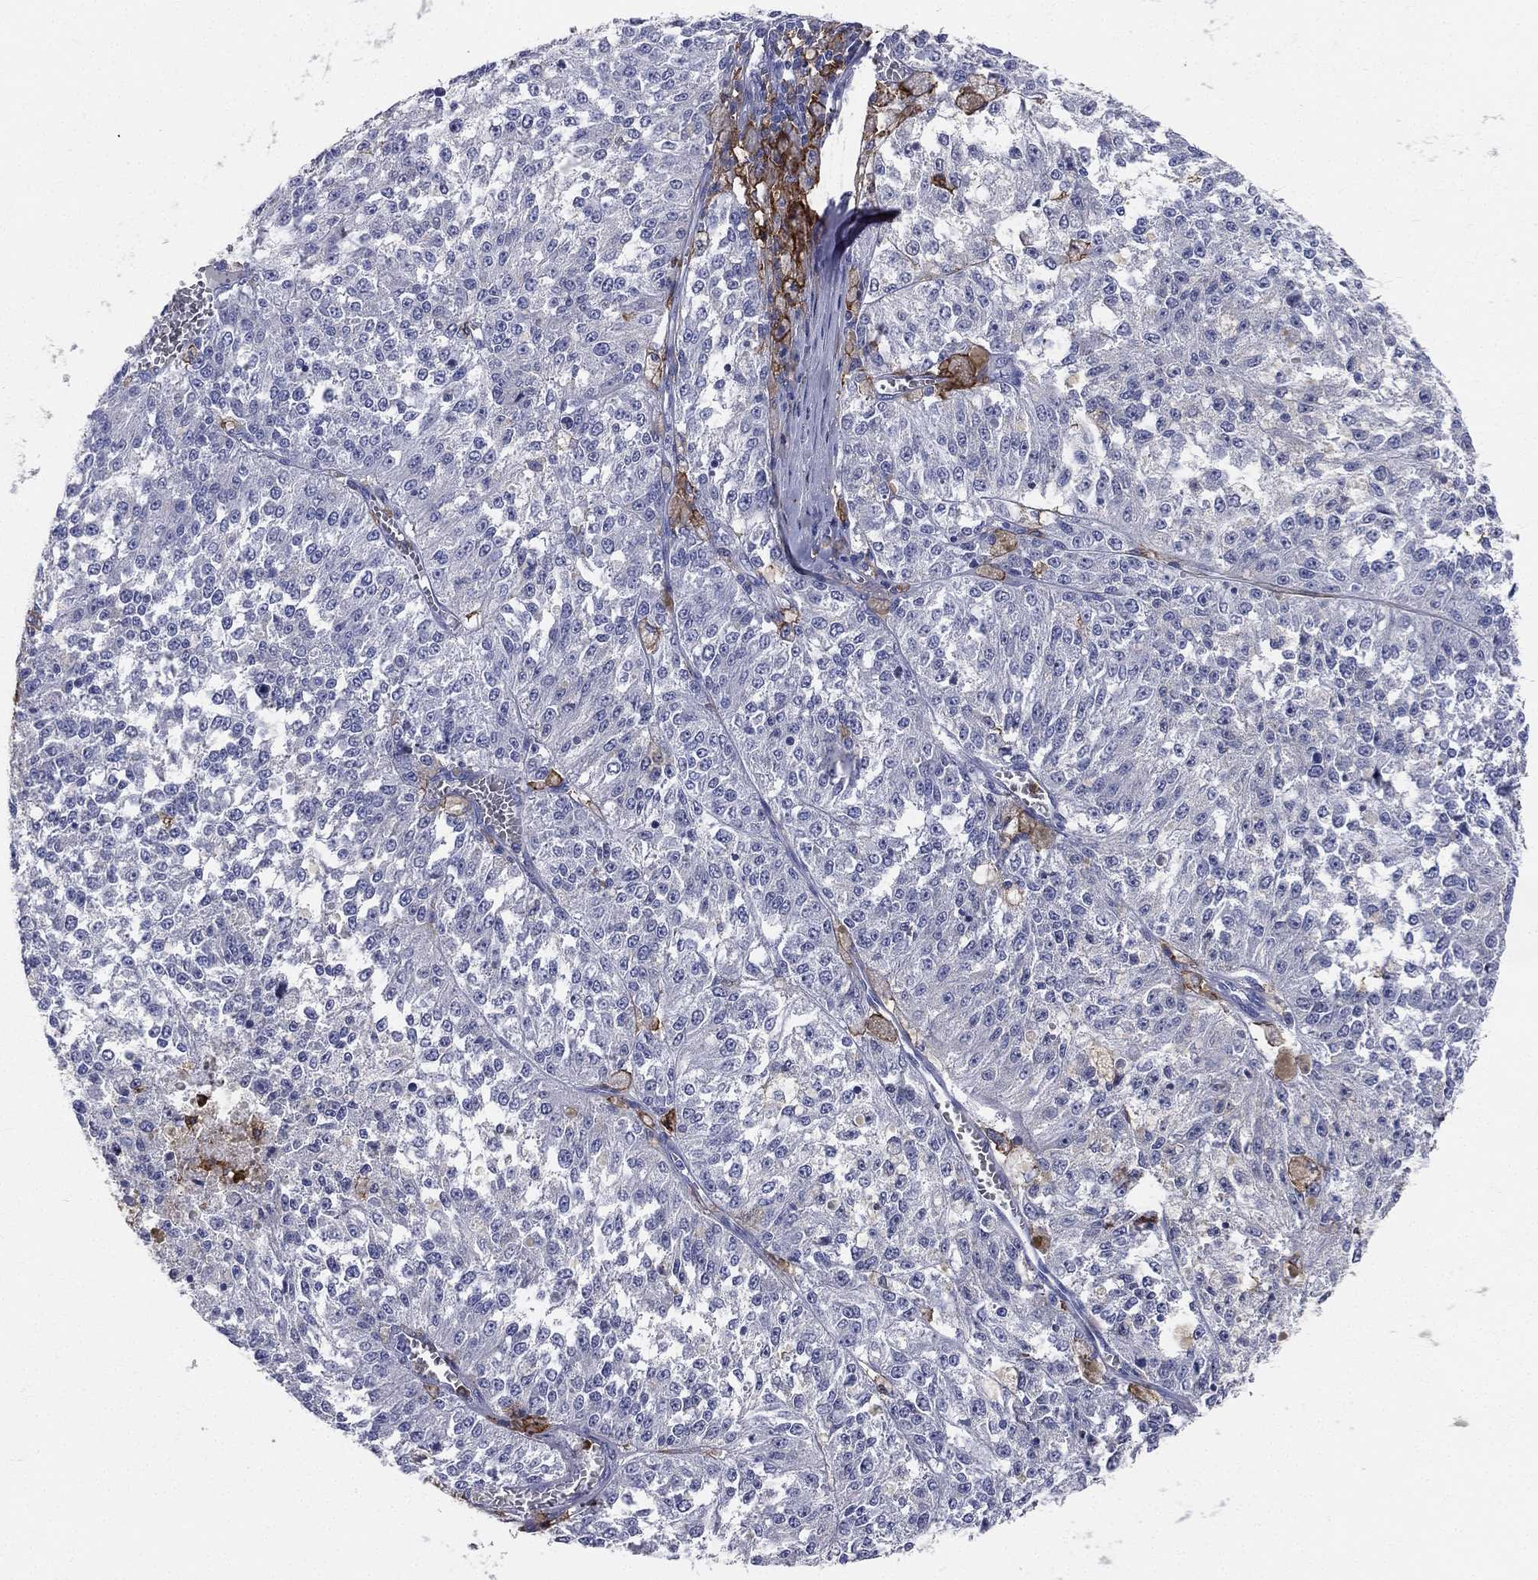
{"staining": {"intensity": "negative", "quantity": "none", "location": "none"}, "tissue": "melanoma", "cell_type": "Tumor cells", "image_type": "cancer", "snomed": [{"axis": "morphology", "description": "Malignant melanoma, Metastatic site"}, {"axis": "topography", "description": "Lymph node"}], "caption": "Micrograph shows no significant protein staining in tumor cells of melanoma.", "gene": "CD33", "patient": {"sex": "female", "age": 64}}